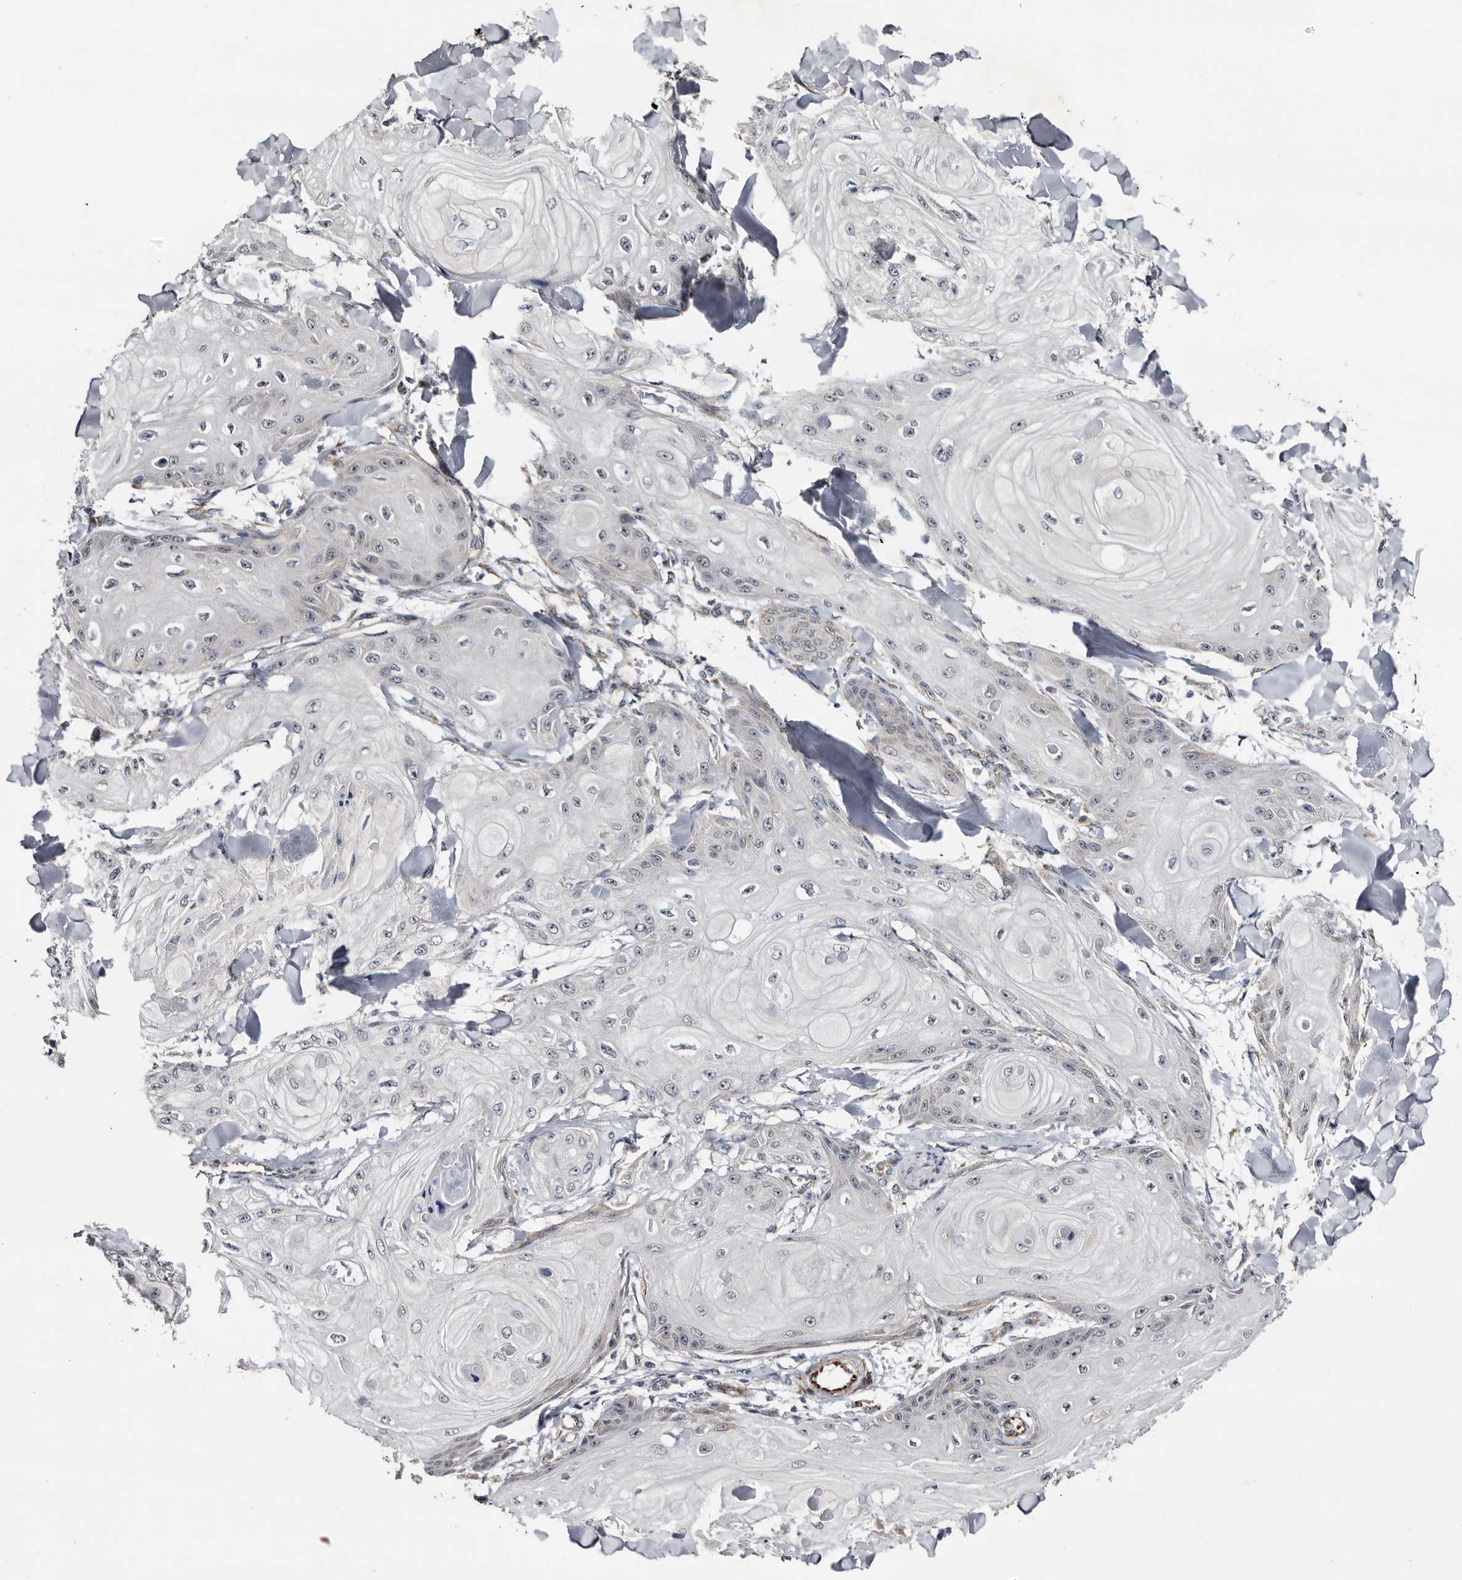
{"staining": {"intensity": "negative", "quantity": "none", "location": "none"}, "tissue": "skin cancer", "cell_type": "Tumor cells", "image_type": "cancer", "snomed": [{"axis": "morphology", "description": "Squamous cell carcinoma, NOS"}, {"axis": "topography", "description": "Skin"}], "caption": "Squamous cell carcinoma (skin) was stained to show a protein in brown. There is no significant positivity in tumor cells. (Stains: DAB (3,3'-diaminobenzidine) immunohistochemistry (IHC) with hematoxylin counter stain, Microscopy: brightfield microscopy at high magnification).", "gene": "ARMCX2", "patient": {"sex": "male", "age": 74}}